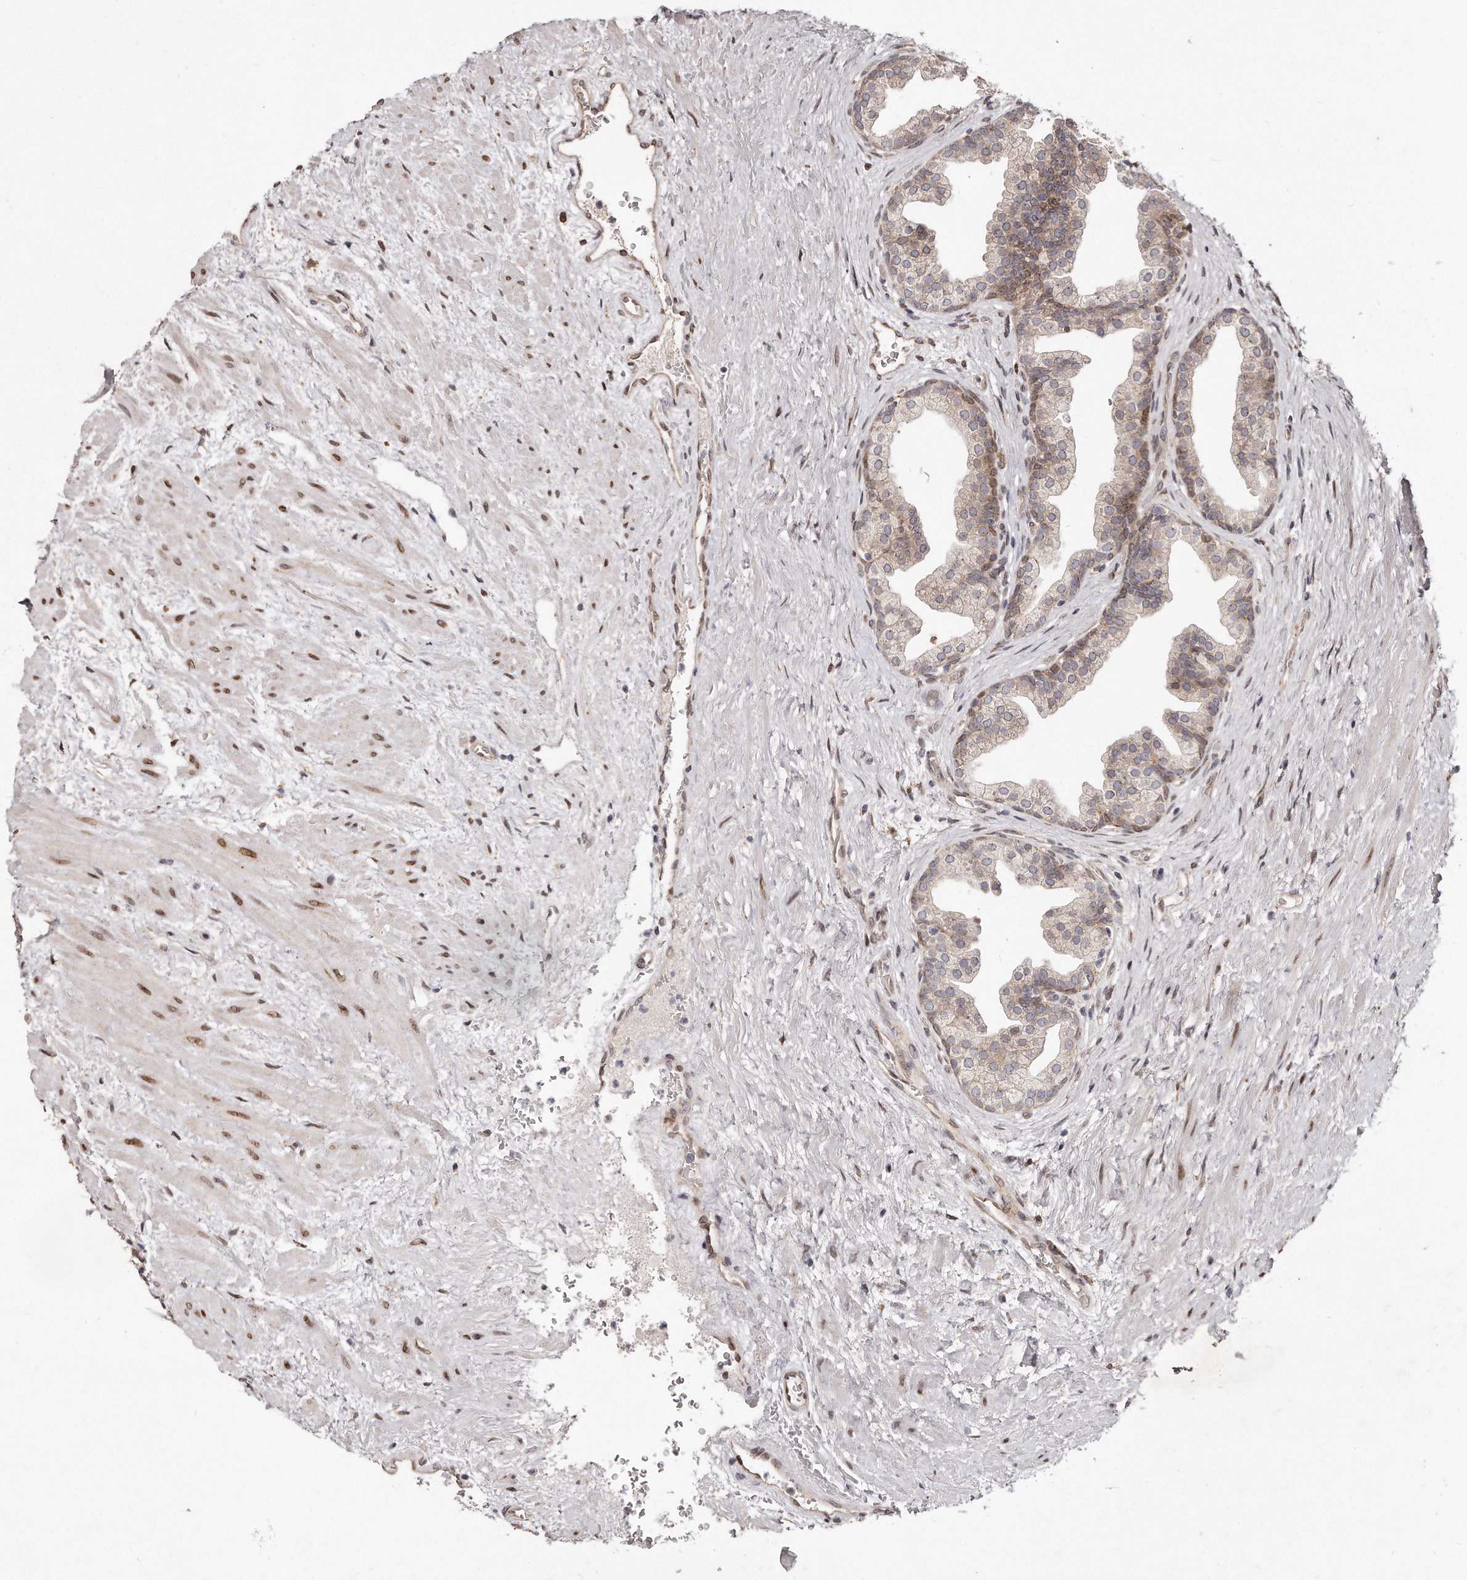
{"staining": {"intensity": "weak", "quantity": "25%-75%", "location": "cytoplasmic/membranous,nuclear"}, "tissue": "prostate", "cell_type": "Glandular cells", "image_type": "normal", "snomed": [{"axis": "morphology", "description": "Normal tissue, NOS"}, {"axis": "topography", "description": "Prostate"}], "caption": "Immunohistochemical staining of normal prostate displays 25%-75% levels of weak cytoplasmic/membranous,nuclear protein staining in approximately 25%-75% of glandular cells. (IHC, brightfield microscopy, high magnification).", "gene": "HASPIN", "patient": {"sex": "male", "age": 48}}